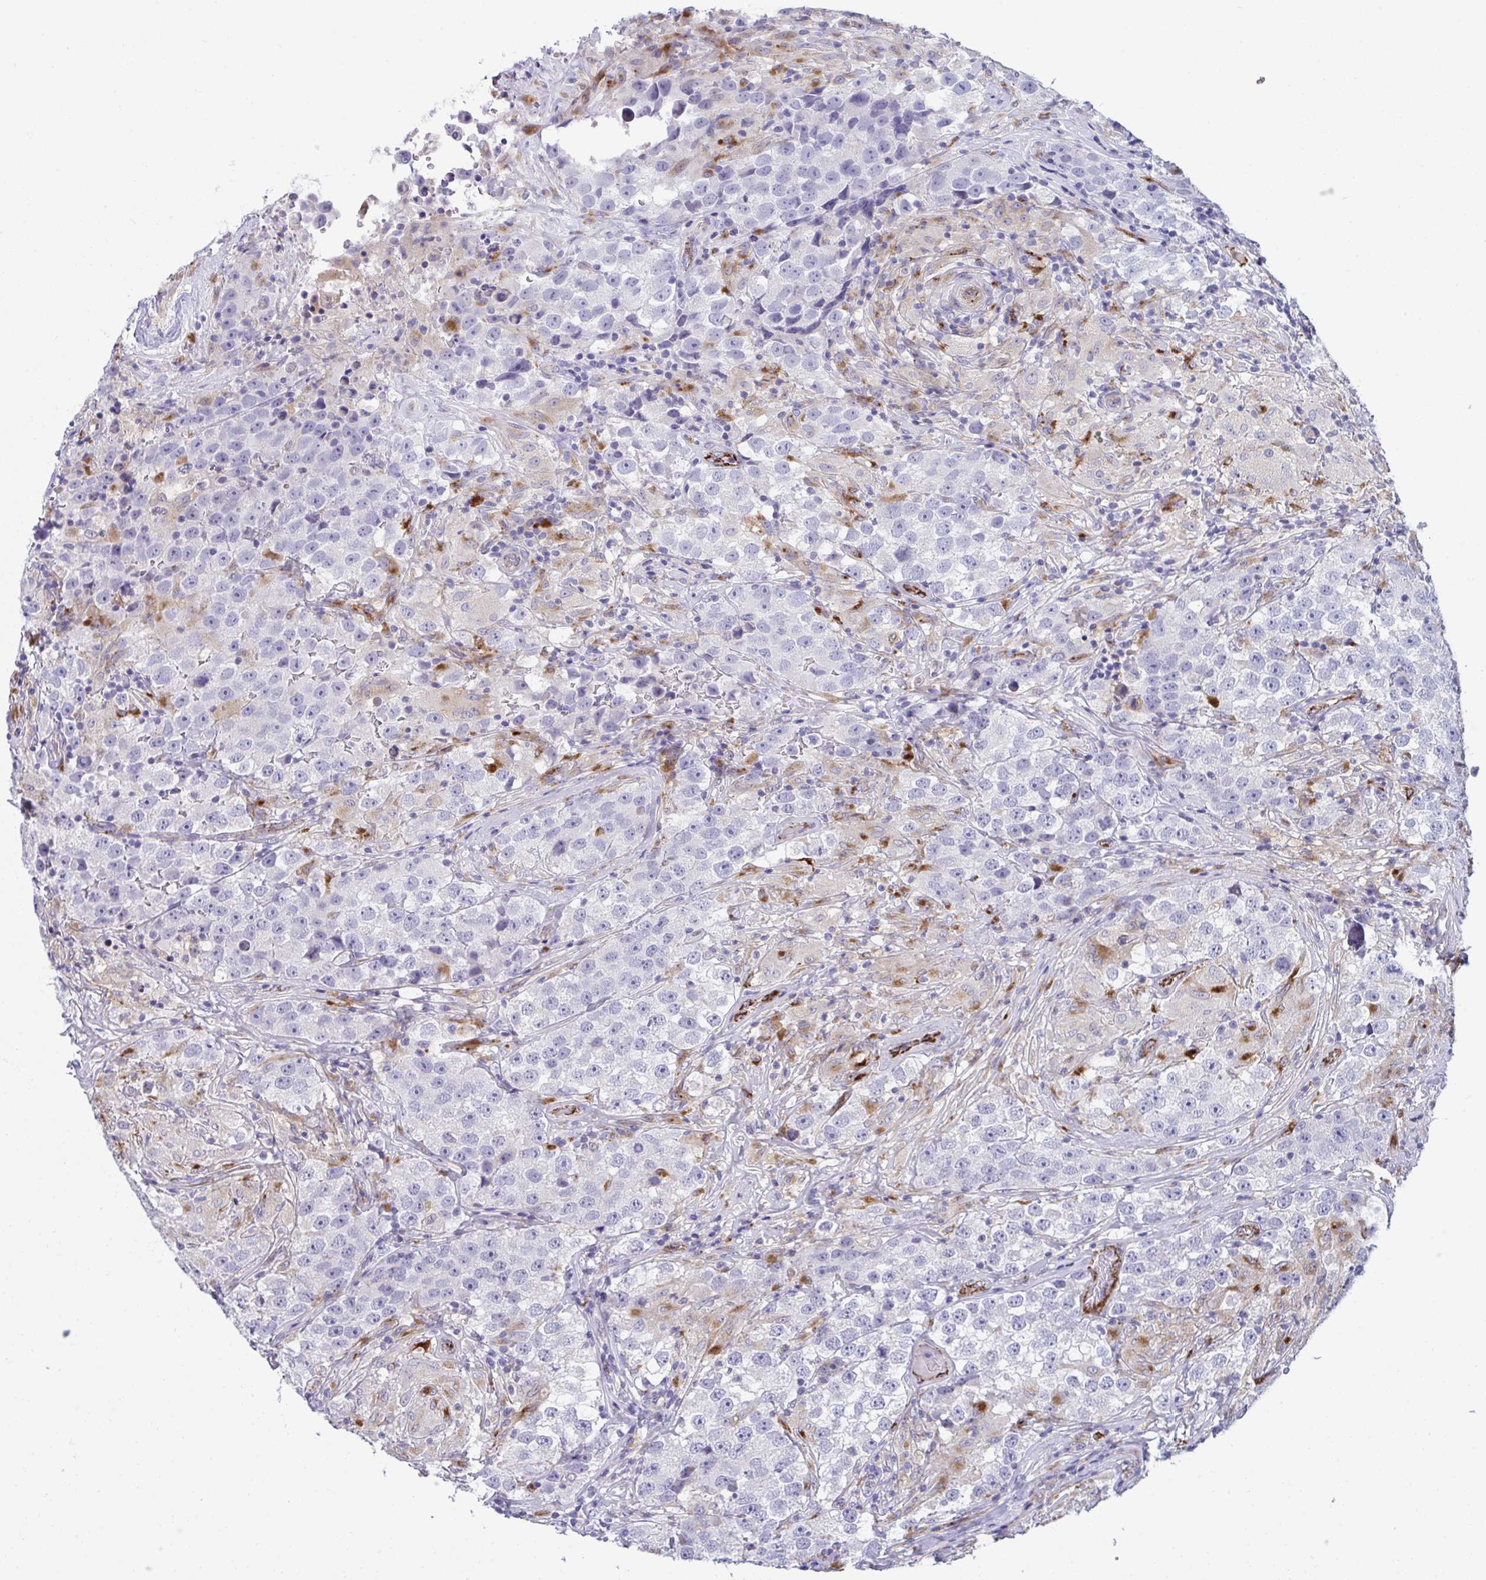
{"staining": {"intensity": "negative", "quantity": "none", "location": "none"}, "tissue": "testis cancer", "cell_type": "Tumor cells", "image_type": "cancer", "snomed": [{"axis": "morphology", "description": "Seminoma, NOS"}, {"axis": "topography", "description": "Testis"}], "caption": "Immunohistochemical staining of human testis cancer (seminoma) exhibits no significant positivity in tumor cells.", "gene": "TOR1AIP2", "patient": {"sex": "male", "age": 46}}